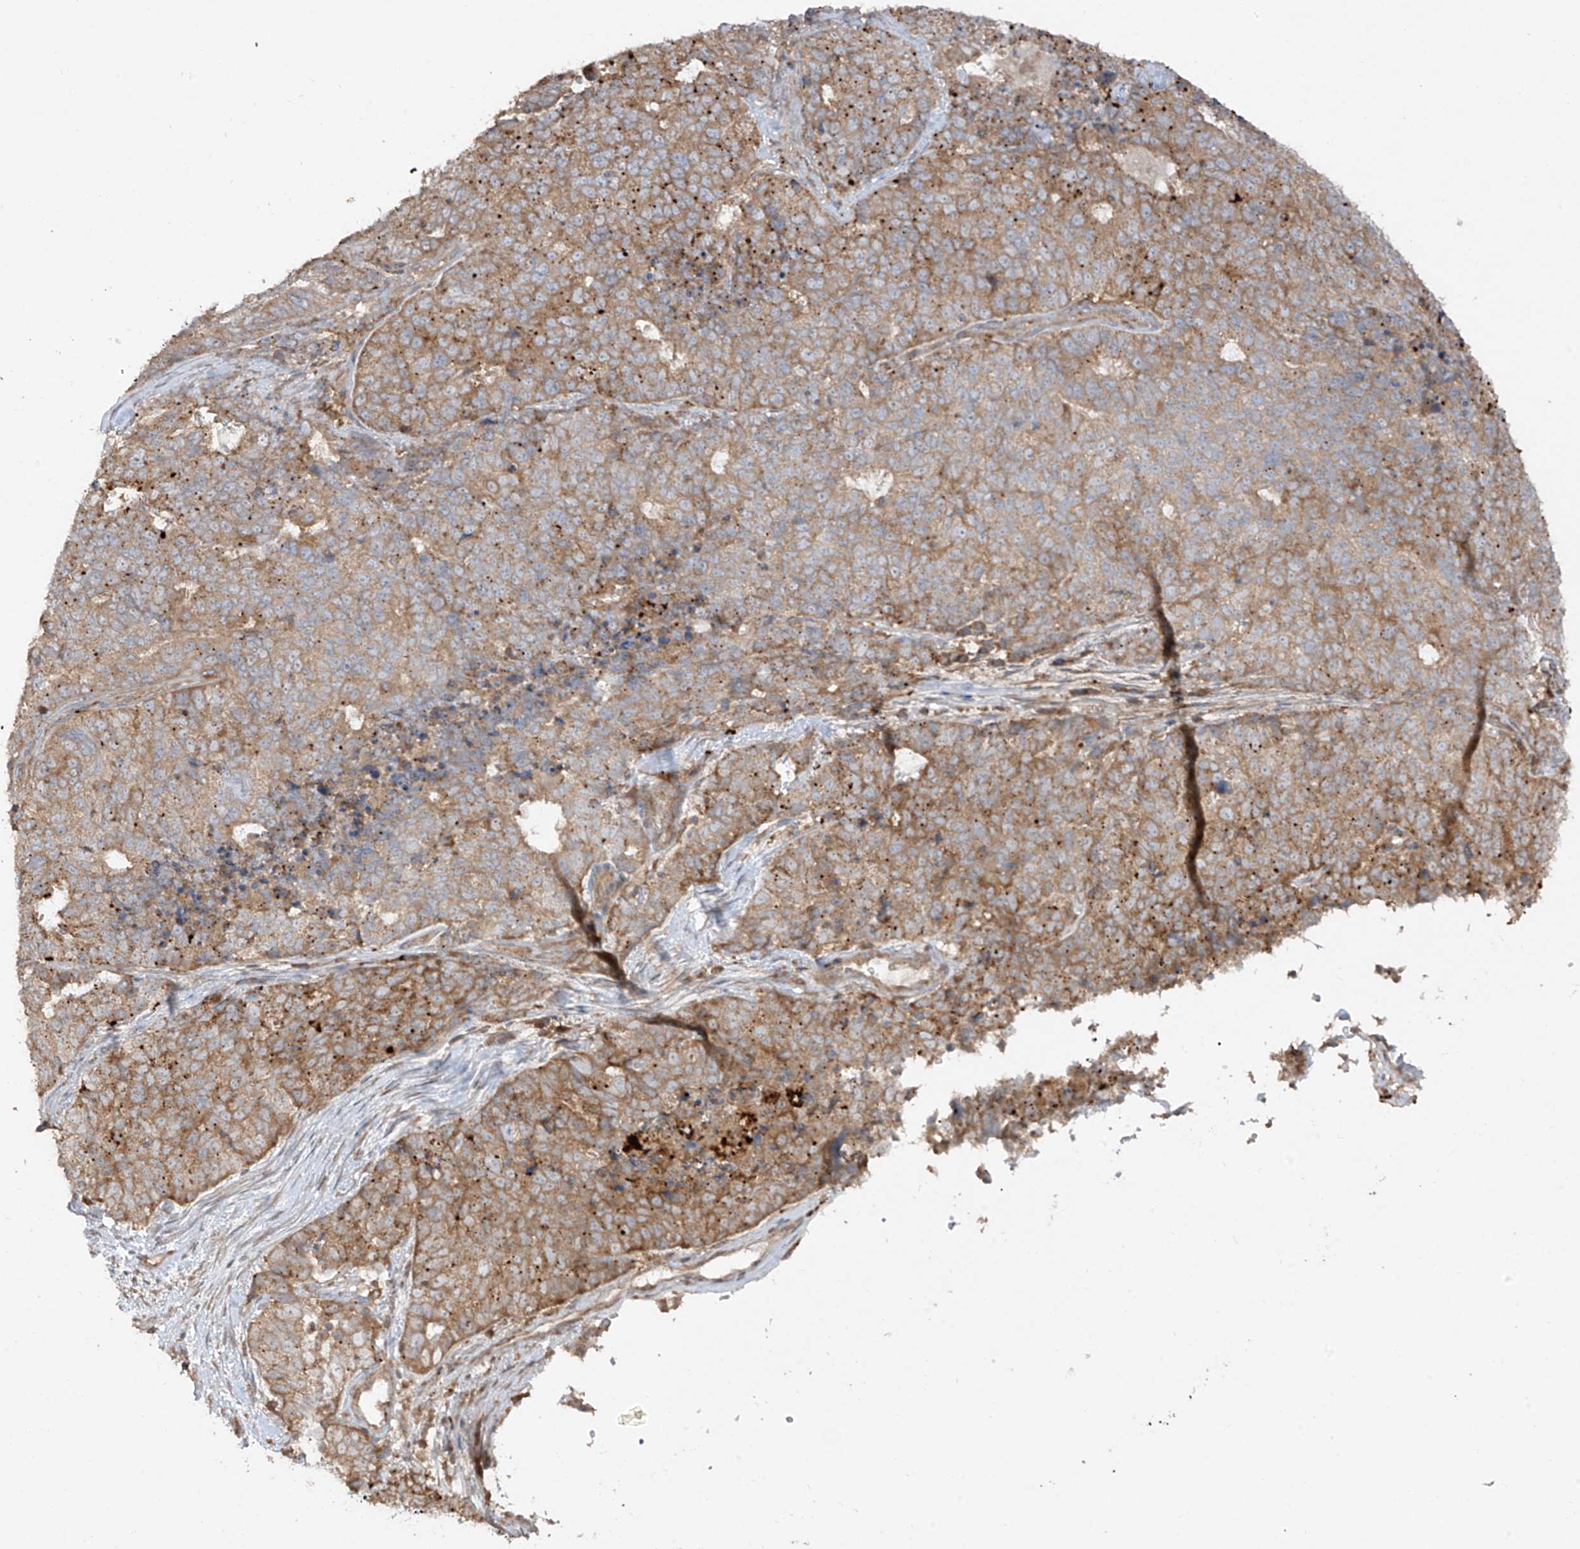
{"staining": {"intensity": "moderate", "quantity": ">75%", "location": "cytoplasmic/membranous"}, "tissue": "cervical cancer", "cell_type": "Tumor cells", "image_type": "cancer", "snomed": [{"axis": "morphology", "description": "Squamous cell carcinoma, NOS"}, {"axis": "topography", "description": "Cervix"}], "caption": "DAB immunohistochemical staining of squamous cell carcinoma (cervical) exhibits moderate cytoplasmic/membranous protein staining in about >75% of tumor cells.", "gene": "LDAH", "patient": {"sex": "female", "age": 63}}